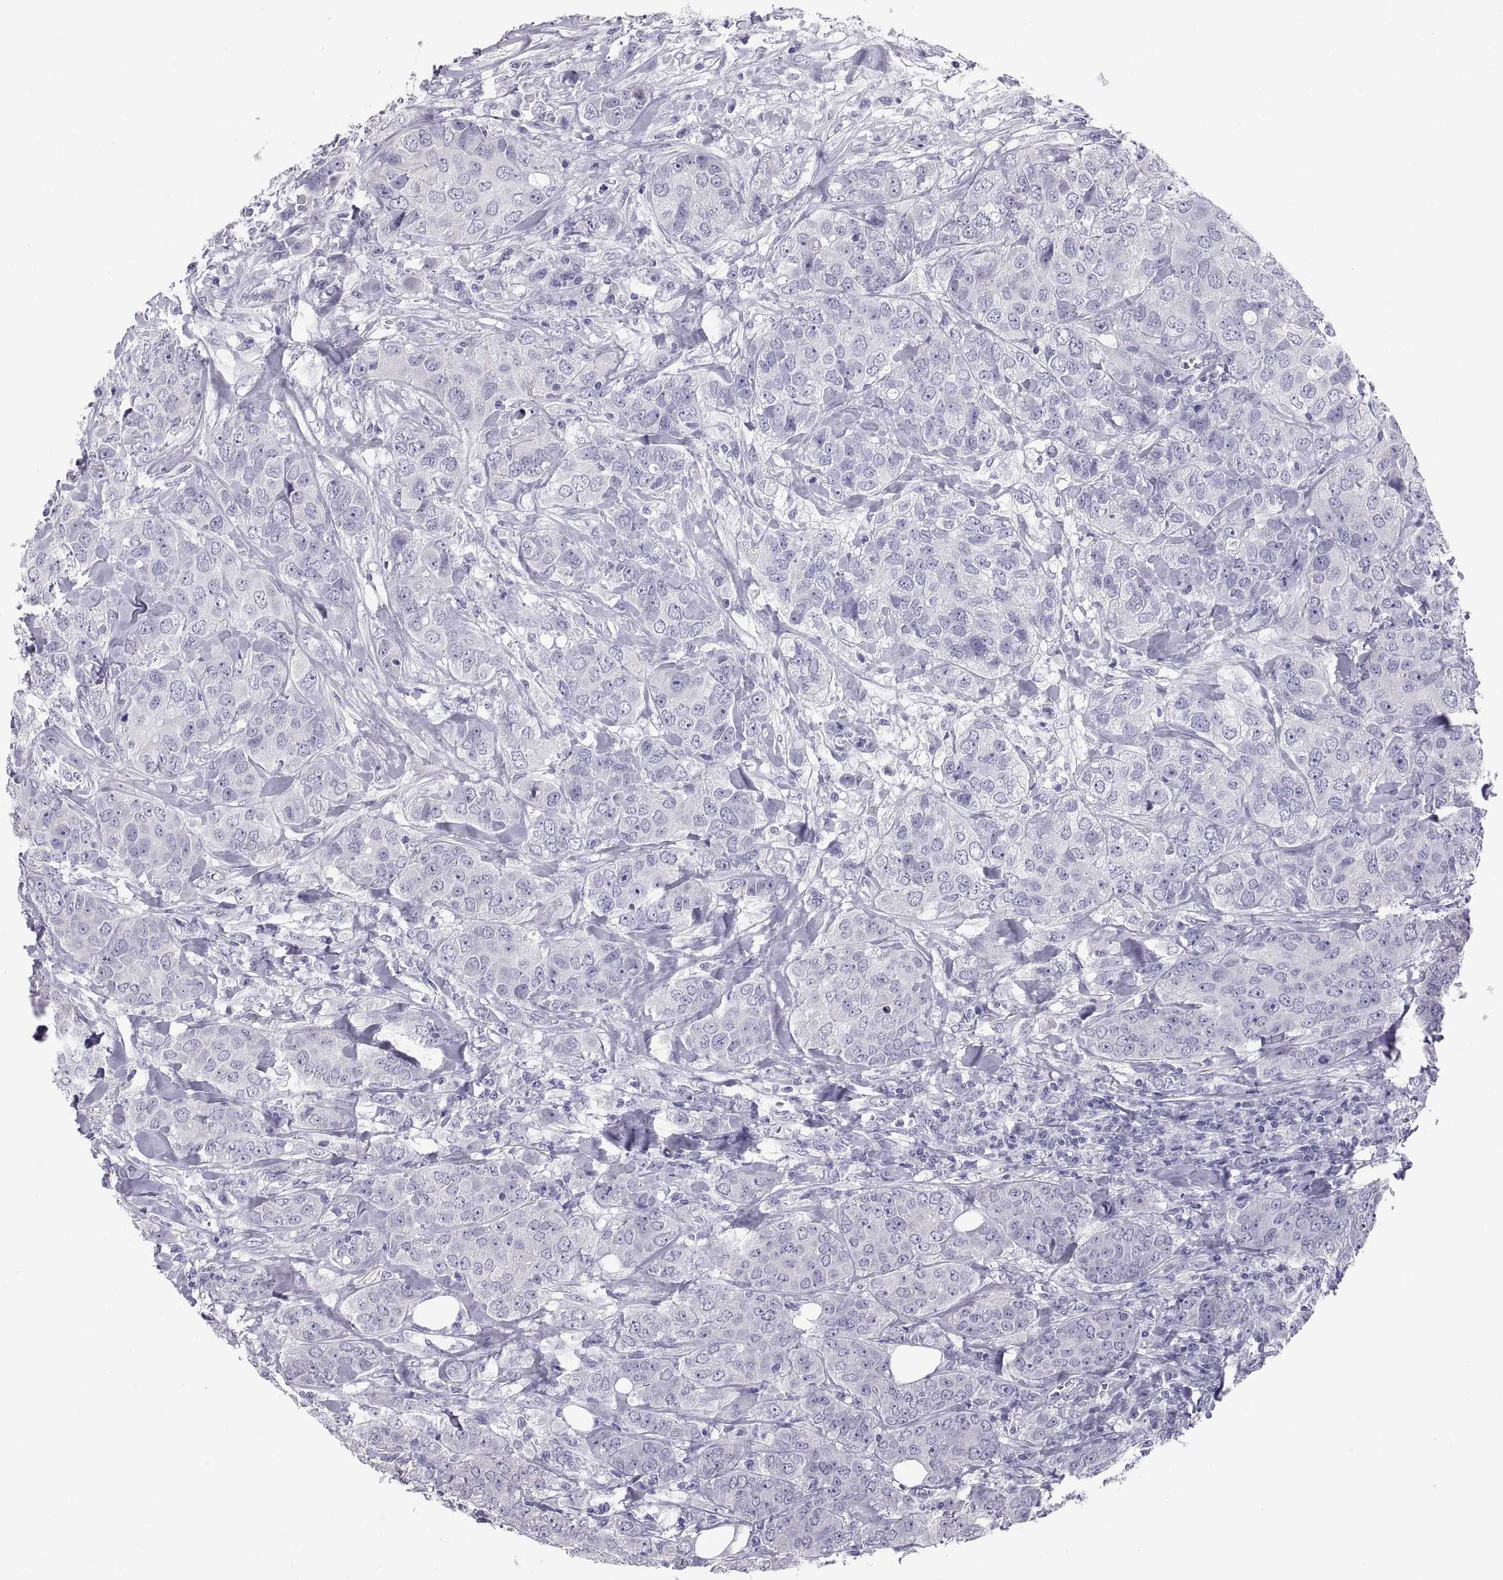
{"staining": {"intensity": "negative", "quantity": "none", "location": "none"}, "tissue": "breast cancer", "cell_type": "Tumor cells", "image_type": "cancer", "snomed": [{"axis": "morphology", "description": "Duct carcinoma"}, {"axis": "topography", "description": "Breast"}], "caption": "DAB (3,3'-diaminobenzidine) immunohistochemical staining of breast infiltrating ductal carcinoma demonstrates no significant staining in tumor cells.", "gene": "FAM170A", "patient": {"sex": "female", "age": 43}}